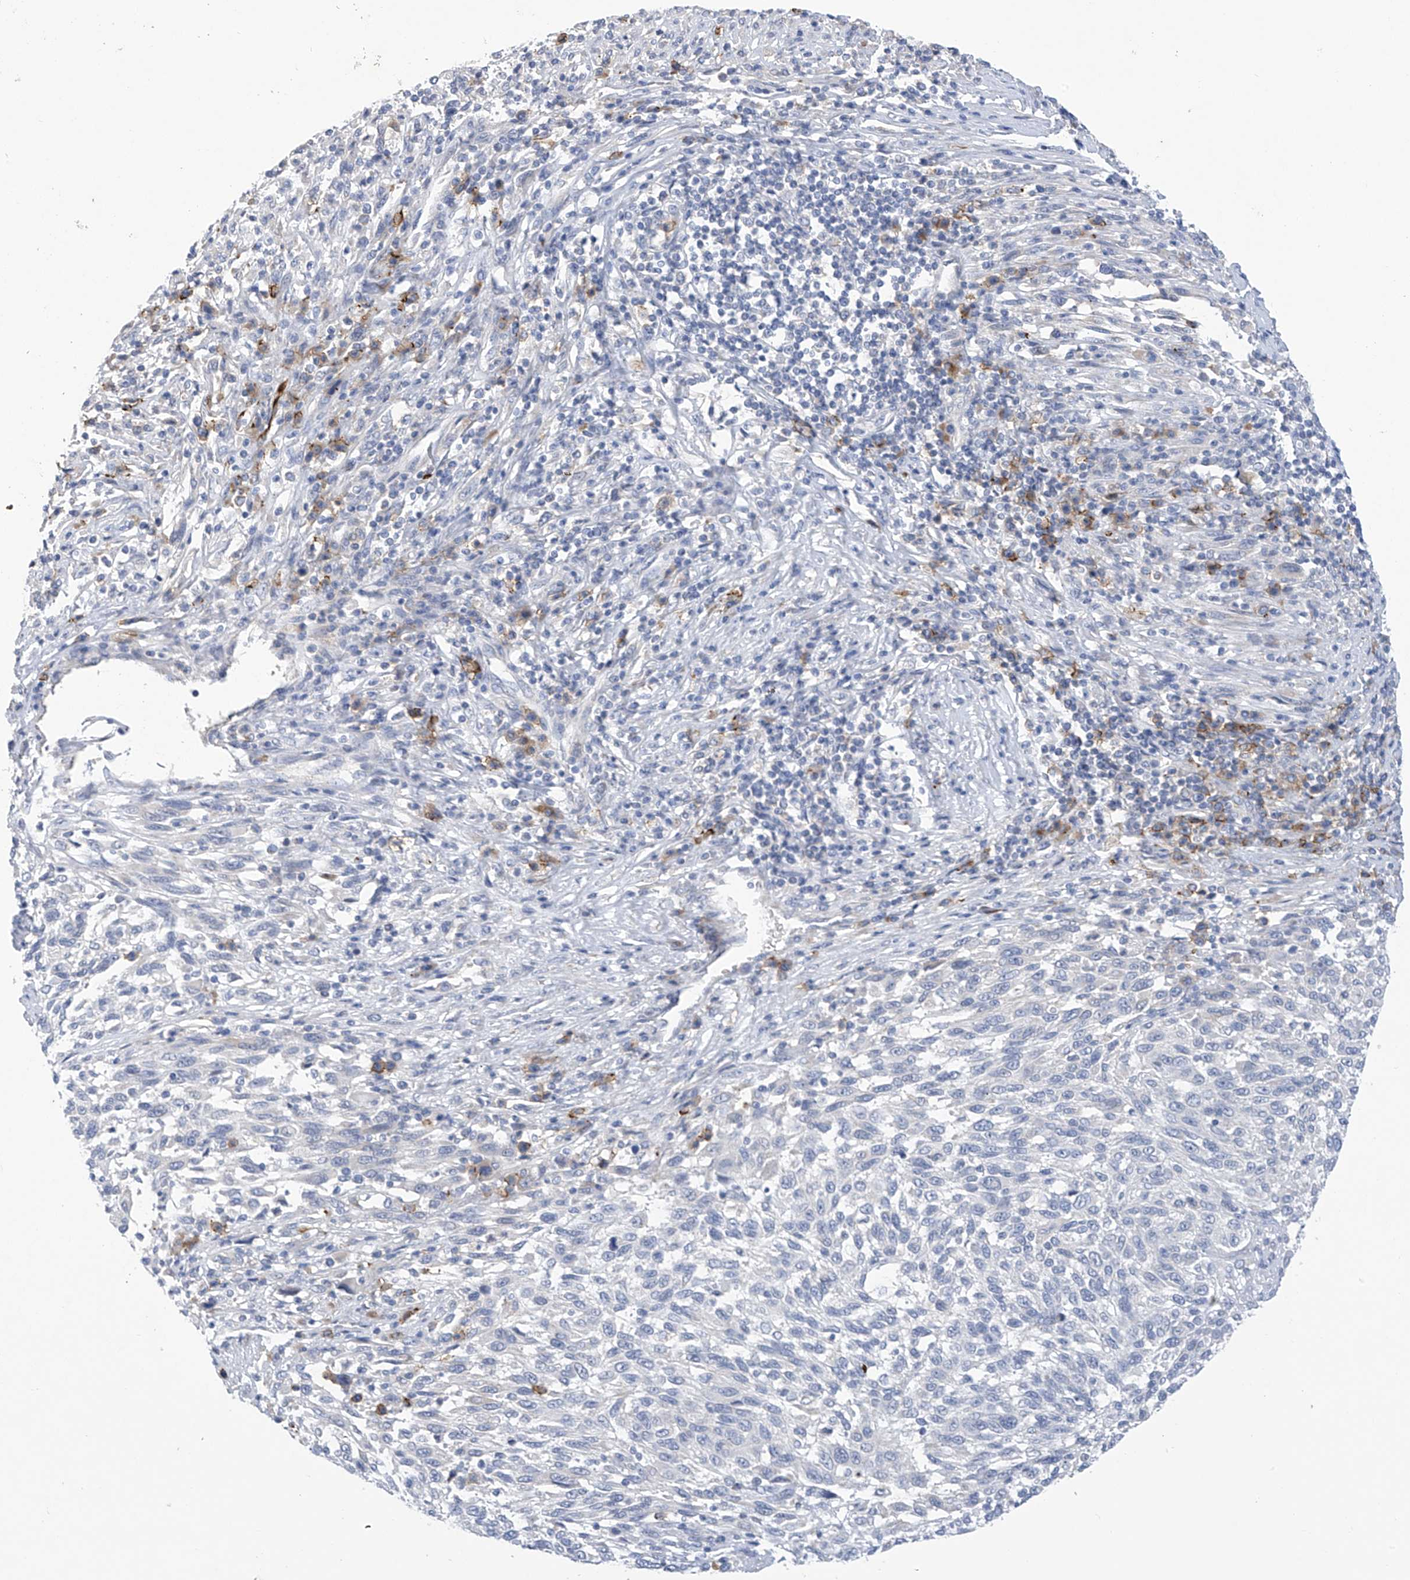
{"staining": {"intensity": "negative", "quantity": "none", "location": "none"}, "tissue": "melanoma", "cell_type": "Tumor cells", "image_type": "cancer", "snomed": [{"axis": "morphology", "description": "Malignant melanoma, Metastatic site"}, {"axis": "topography", "description": "Lymph node"}], "caption": "Photomicrograph shows no protein expression in tumor cells of melanoma tissue.", "gene": "SLCO4A1", "patient": {"sex": "male", "age": 61}}